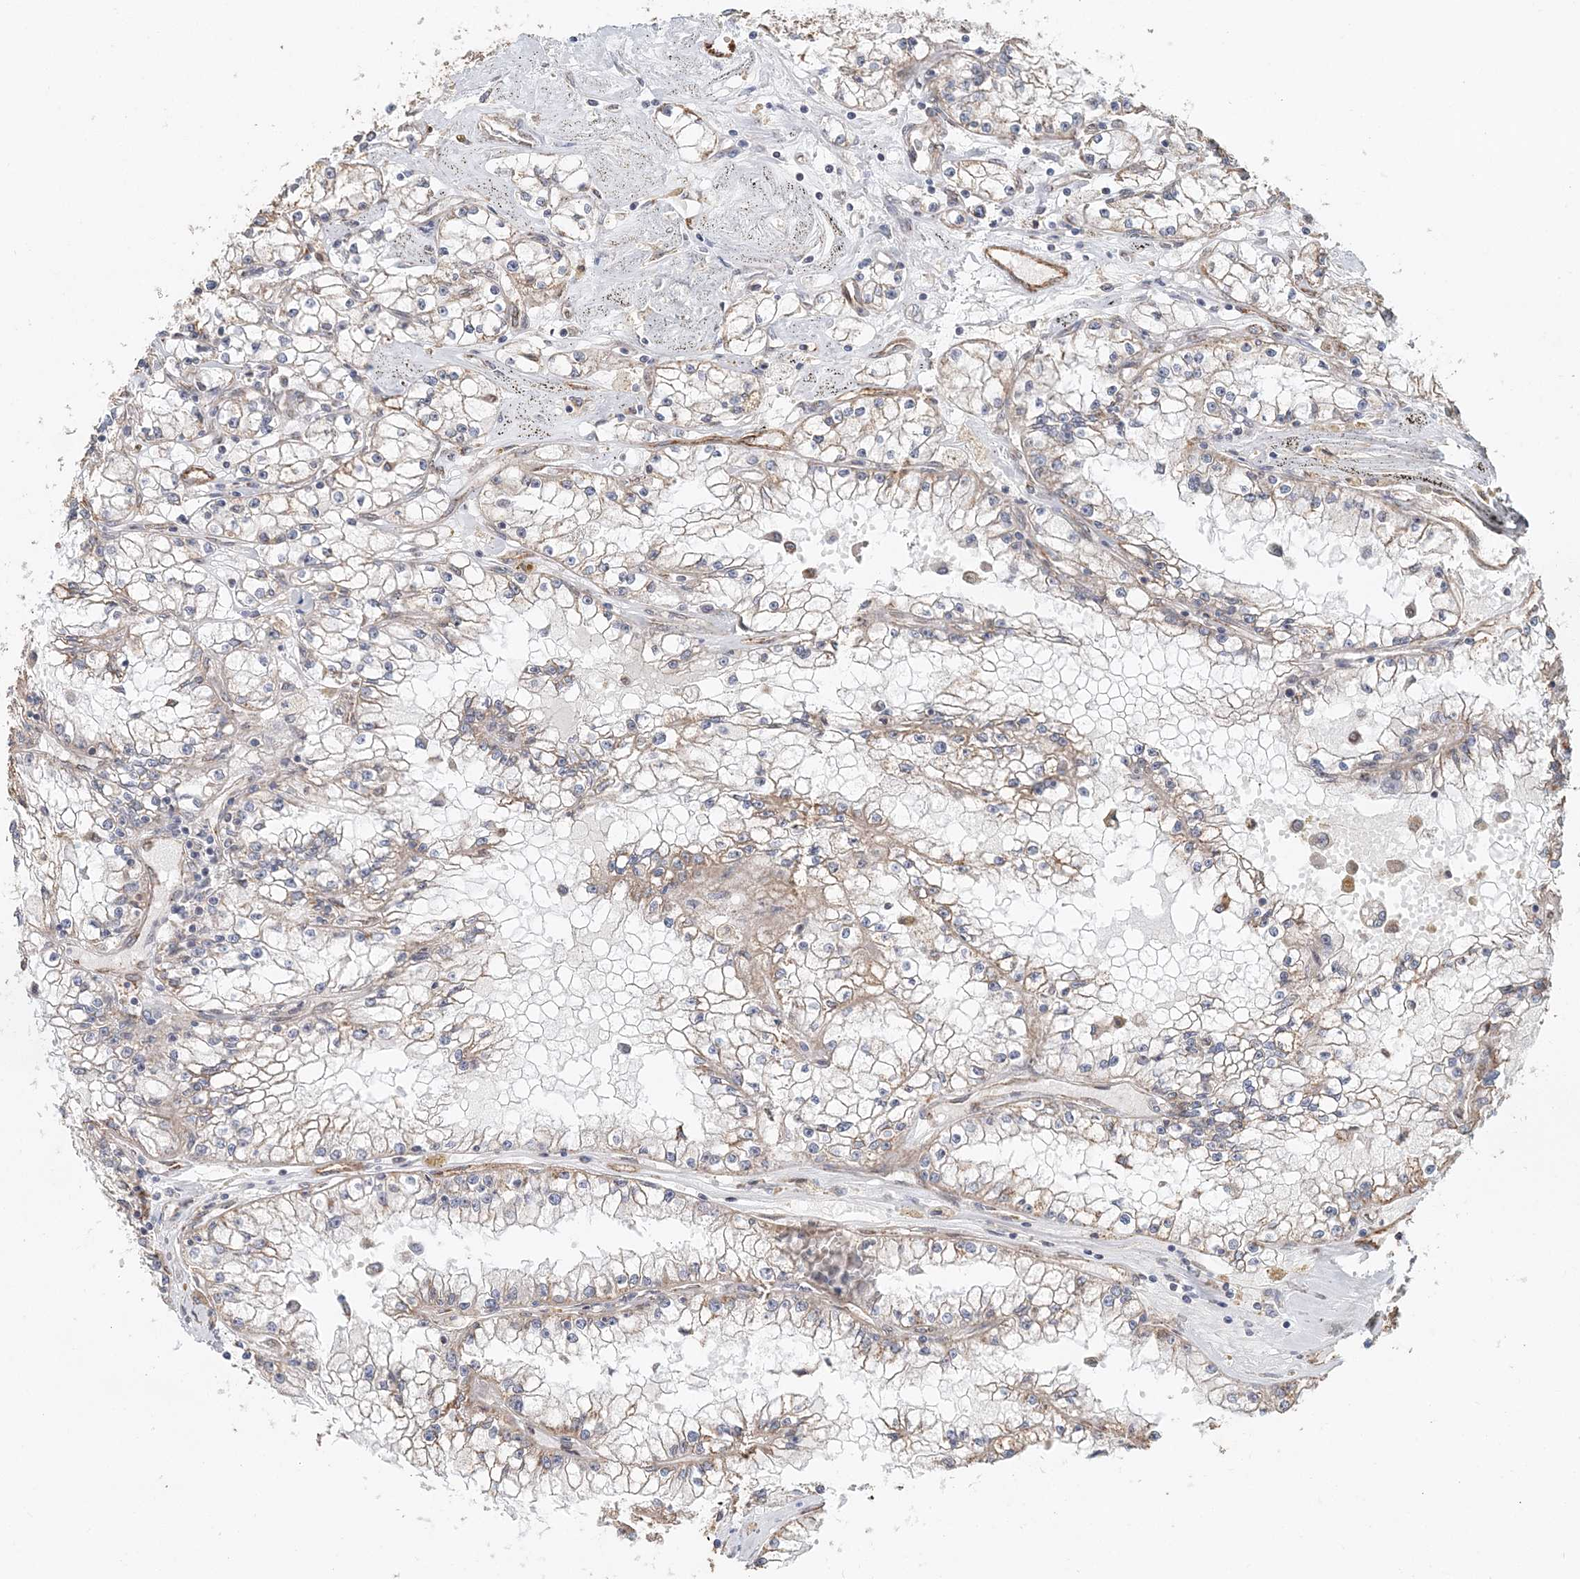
{"staining": {"intensity": "weak", "quantity": "25%-75%", "location": "cytoplasmic/membranous"}, "tissue": "renal cancer", "cell_type": "Tumor cells", "image_type": "cancer", "snomed": [{"axis": "morphology", "description": "Adenocarcinoma, NOS"}, {"axis": "topography", "description": "Kidney"}], "caption": "This photomicrograph exhibits renal cancer stained with IHC to label a protein in brown. The cytoplasmic/membranous of tumor cells show weak positivity for the protein. Nuclei are counter-stained blue.", "gene": "FBXO38", "patient": {"sex": "male", "age": 56}}